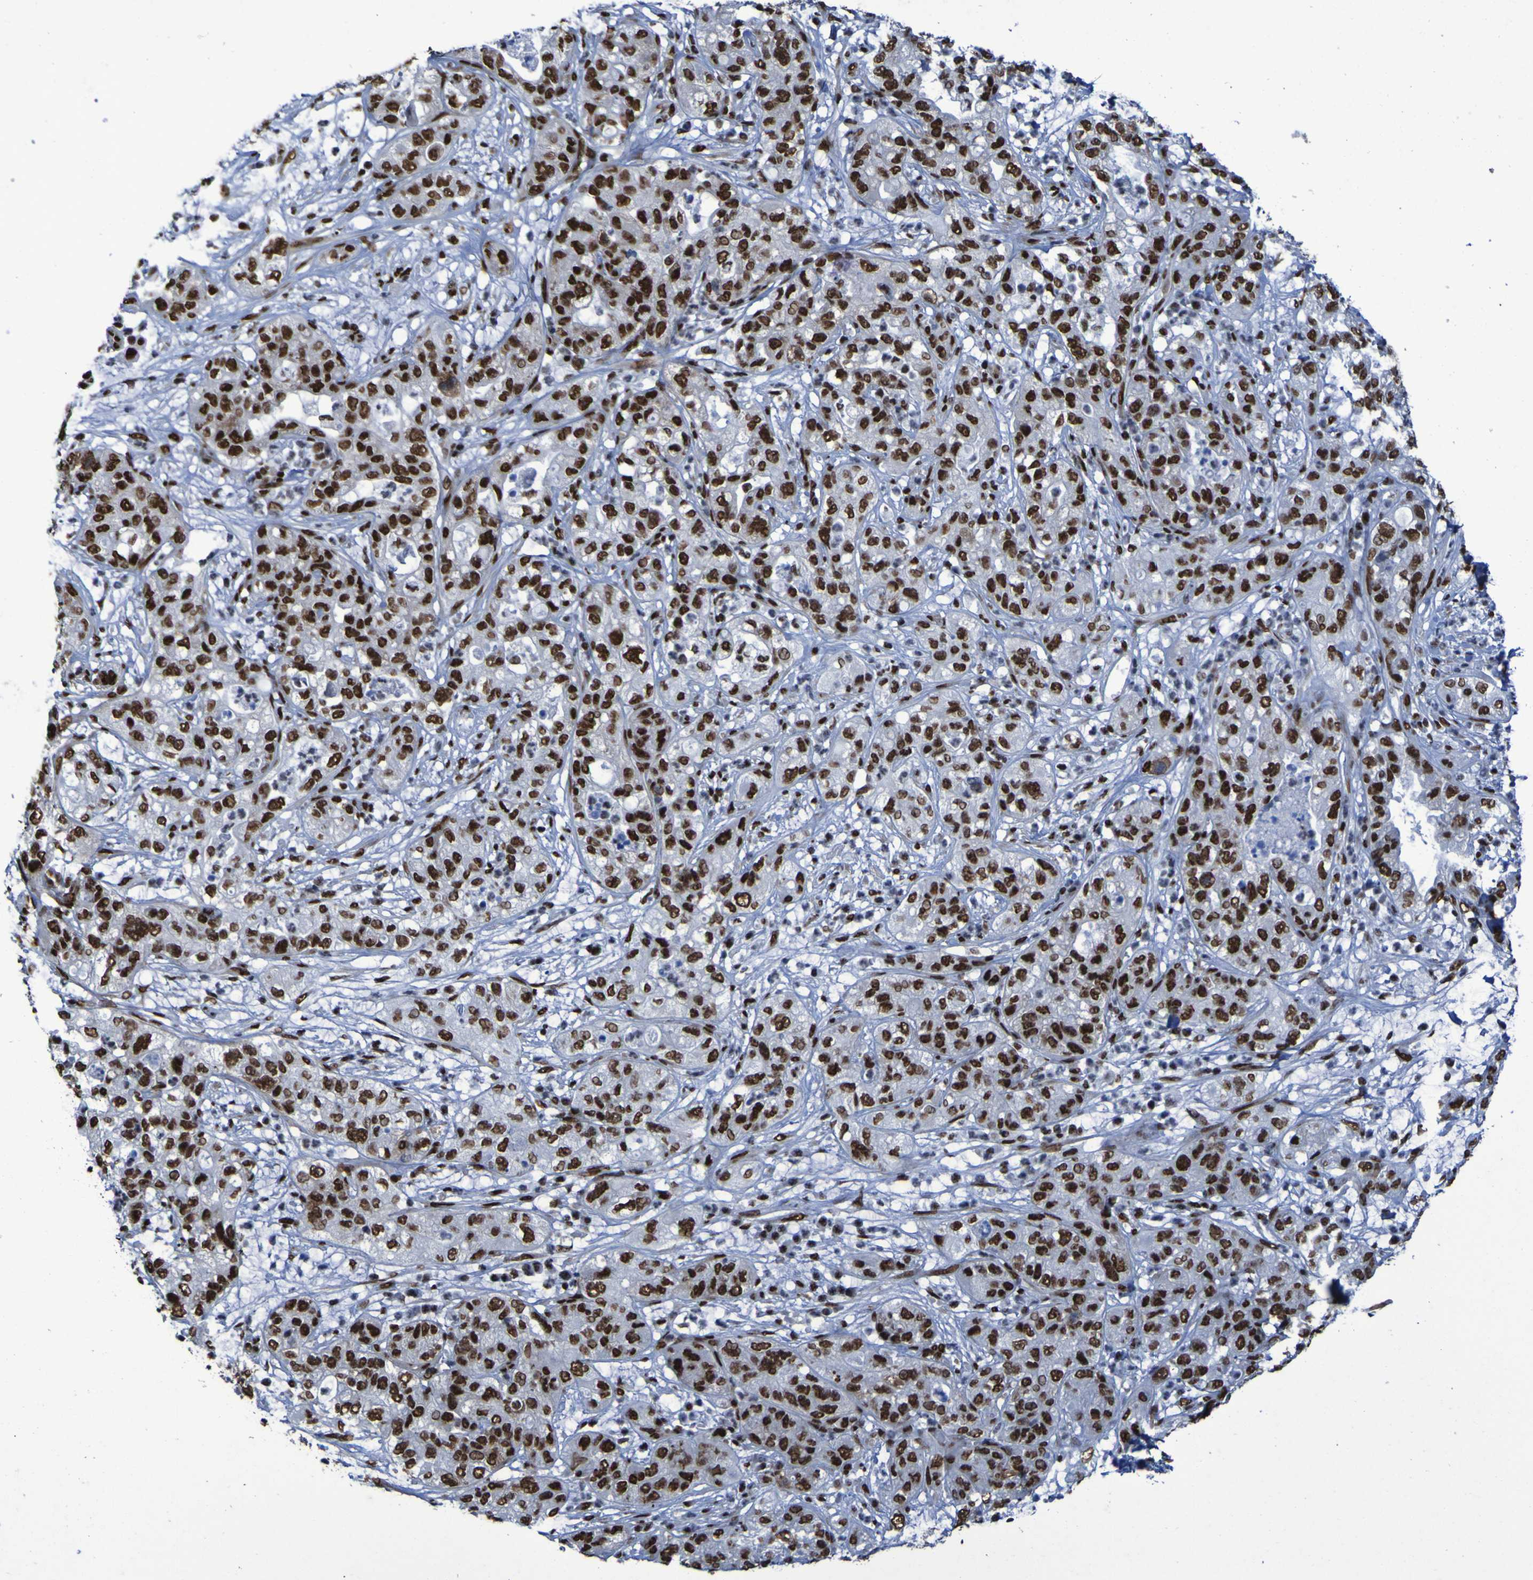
{"staining": {"intensity": "strong", "quantity": ">75%", "location": "nuclear"}, "tissue": "pancreatic cancer", "cell_type": "Tumor cells", "image_type": "cancer", "snomed": [{"axis": "morphology", "description": "Adenocarcinoma, NOS"}, {"axis": "topography", "description": "Pancreas"}], "caption": "Strong nuclear protein expression is present in approximately >75% of tumor cells in pancreatic cancer.", "gene": "HNRNPR", "patient": {"sex": "female", "age": 78}}